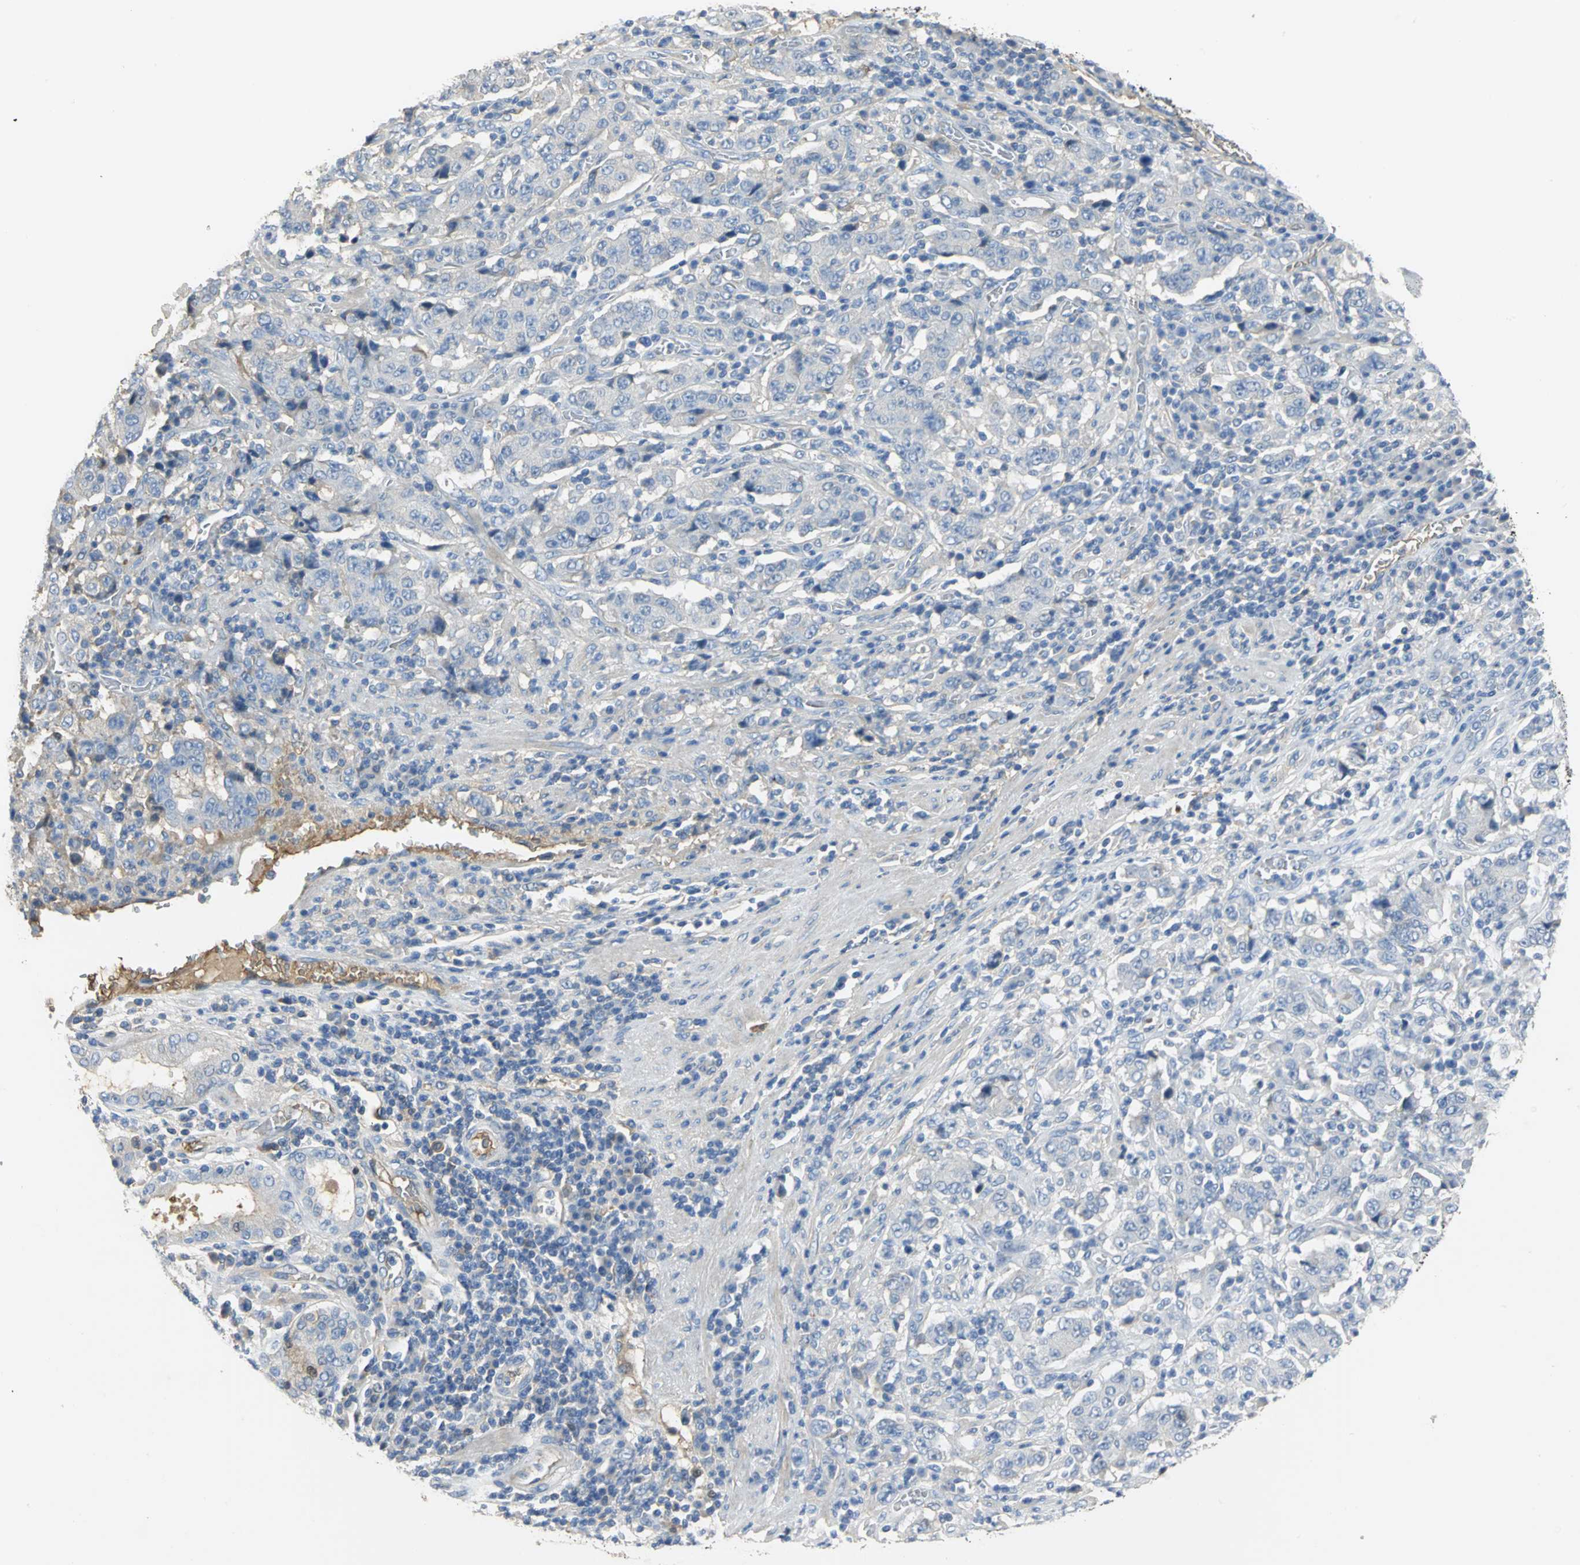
{"staining": {"intensity": "negative", "quantity": "none", "location": "none"}, "tissue": "stomach cancer", "cell_type": "Tumor cells", "image_type": "cancer", "snomed": [{"axis": "morphology", "description": "Normal tissue, NOS"}, {"axis": "morphology", "description": "Adenocarcinoma, NOS"}, {"axis": "topography", "description": "Stomach, upper"}, {"axis": "topography", "description": "Stomach"}], "caption": "Immunohistochemistry photomicrograph of neoplastic tissue: human stomach cancer (adenocarcinoma) stained with DAB (3,3'-diaminobenzidine) displays no significant protein staining in tumor cells.", "gene": "GYG2", "patient": {"sex": "male", "age": 59}}